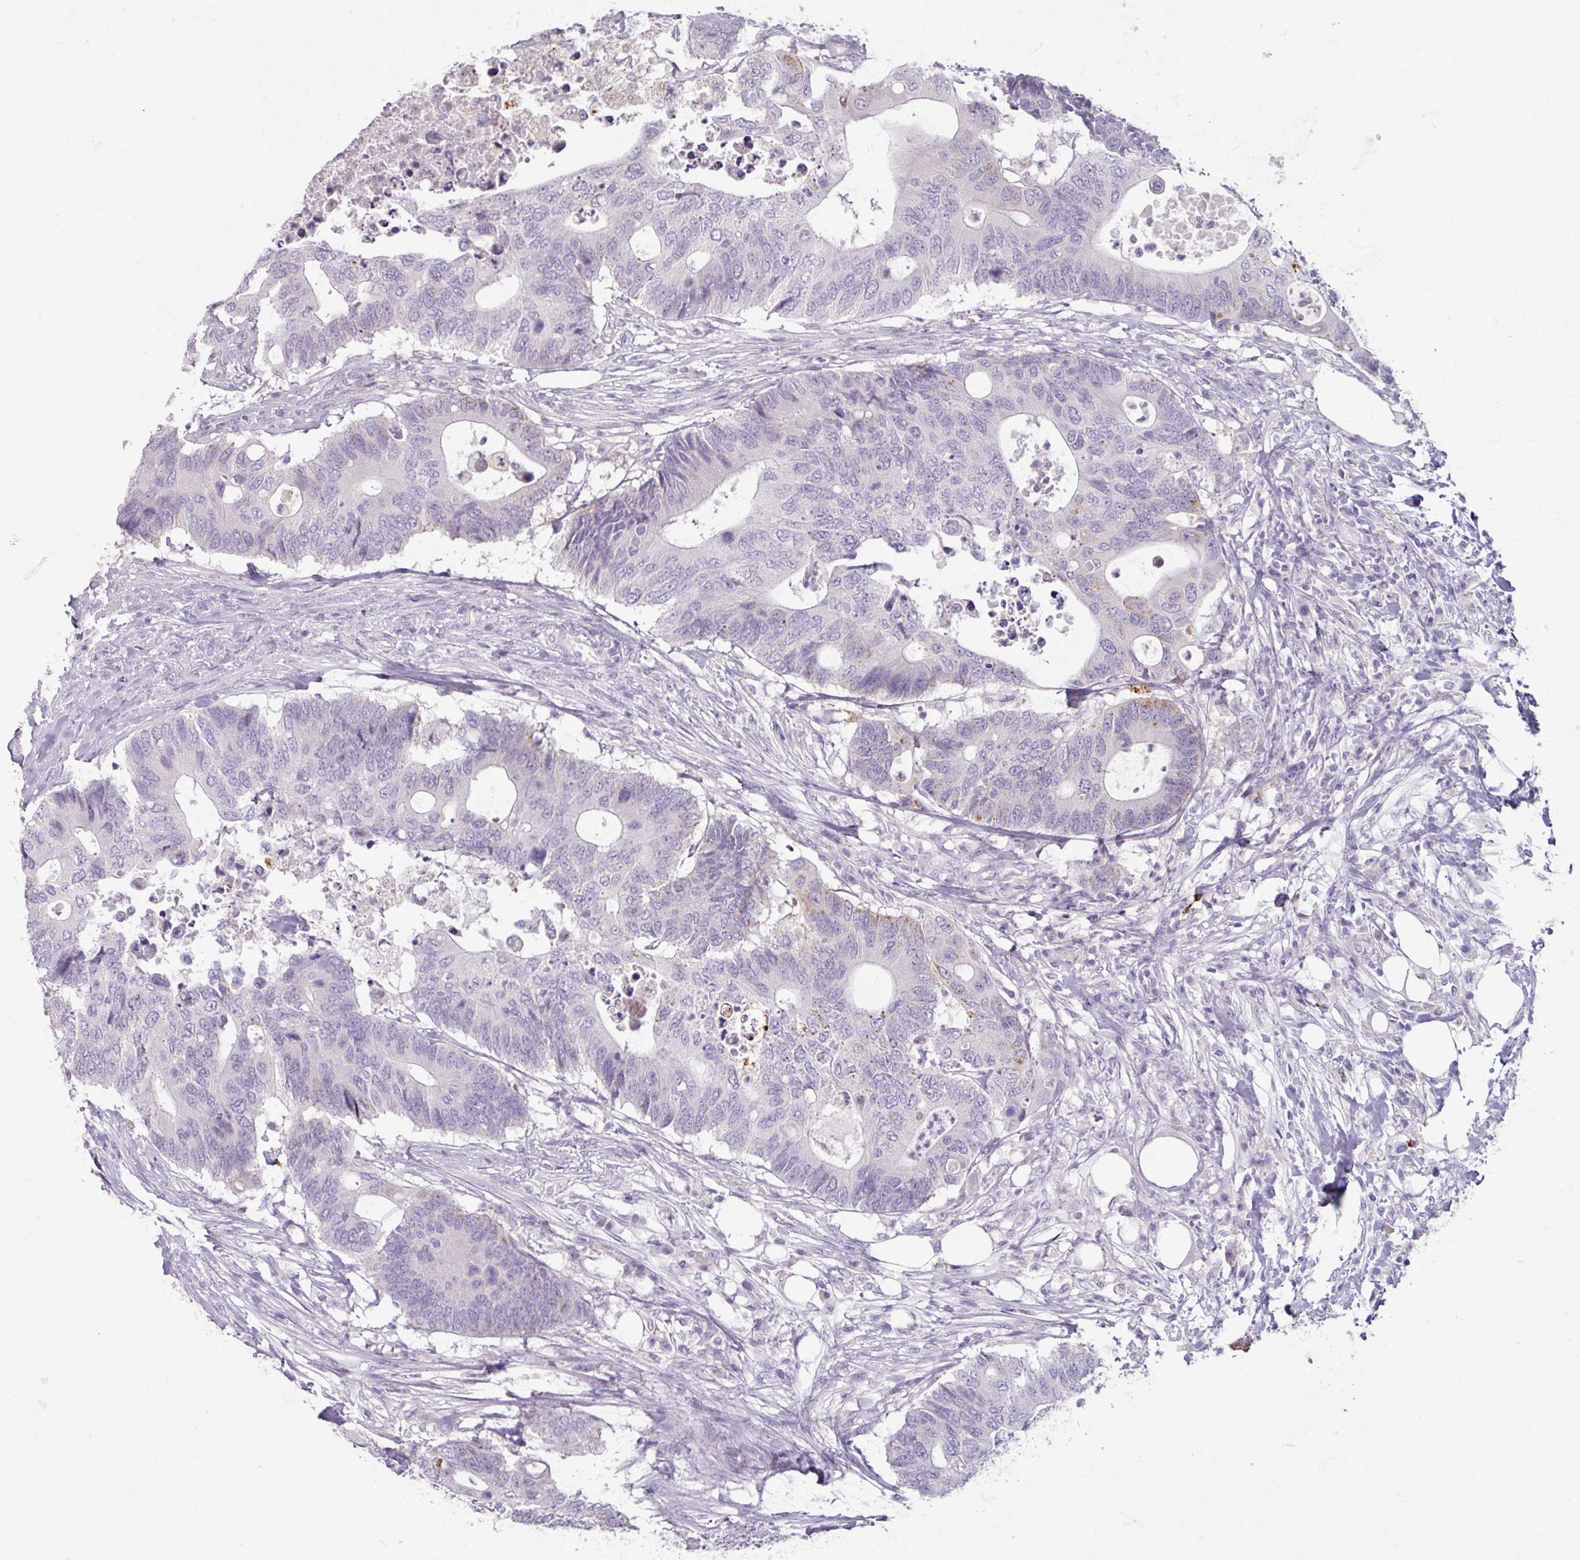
{"staining": {"intensity": "weak", "quantity": "<25%", "location": "cytoplasmic/membranous"}, "tissue": "colorectal cancer", "cell_type": "Tumor cells", "image_type": "cancer", "snomed": [{"axis": "morphology", "description": "Adenocarcinoma, NOS"}, {"axis": "topography", "description": "Colon"}], "caption": "This is a photomicrograph of IHC staining of colorectal cancer, which shows no staining in tumor cells.", "gene": "SLC27A5", "patient": {"sex": "male", "age": 71}}